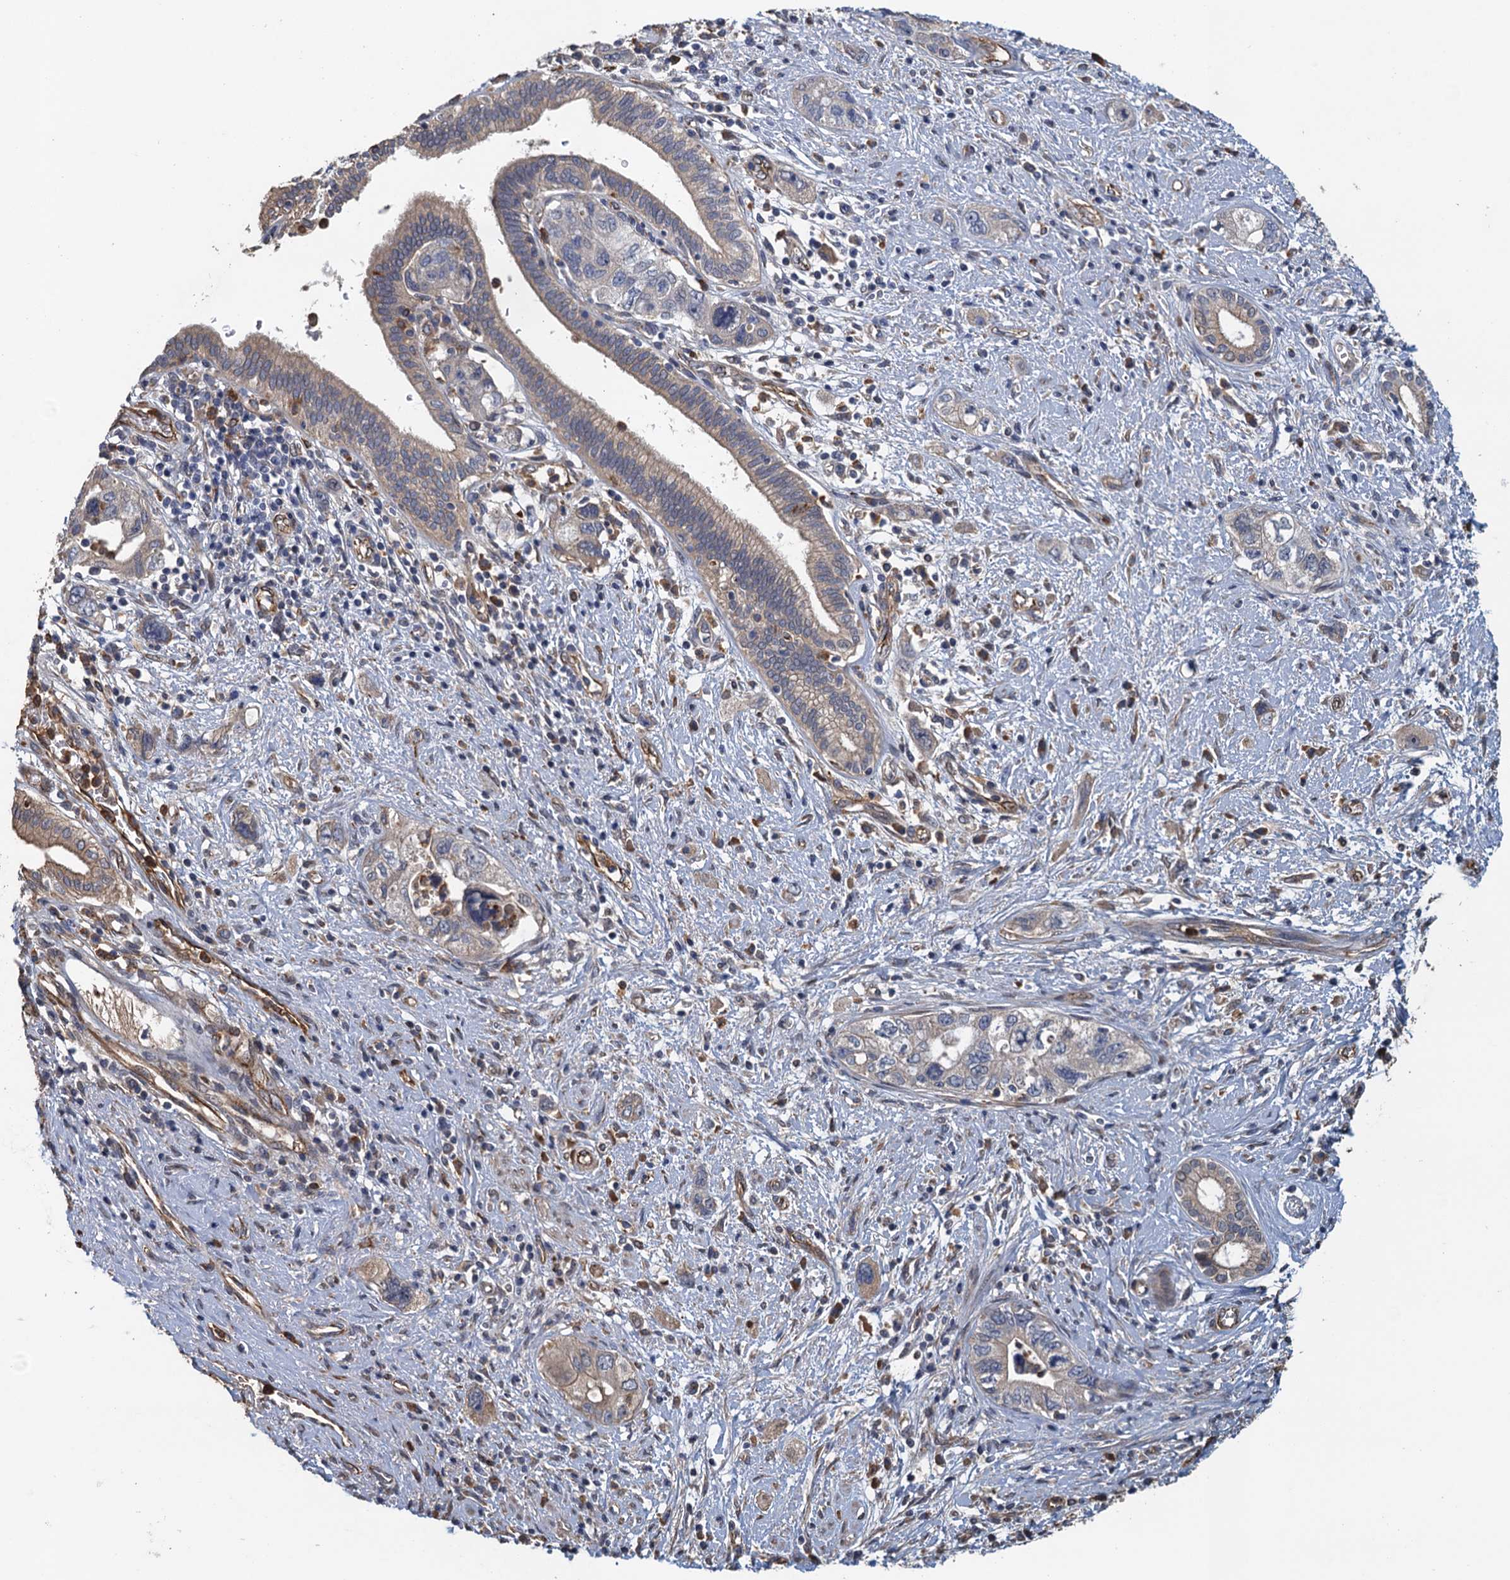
{"staining": {"intensity": "negative", "quantity": "none", "location": "none"}, "tissue": "pancreatic cancer", "cell_type": "Tumor cells", "image_type": "cancer", "snomed": [{"axis": "morphology", "description": "Adenocarcinoma, NOS"}, {"axis": "topography", "description": "Pancreas"}], "caption": "This is an immunohistochemistry (IHC) image of human pancreatic adenocarcinoma. There is no positivity in tumor cells.", "gene": "ACSBG1", "patient": {"sex": "female", "age": 73}}